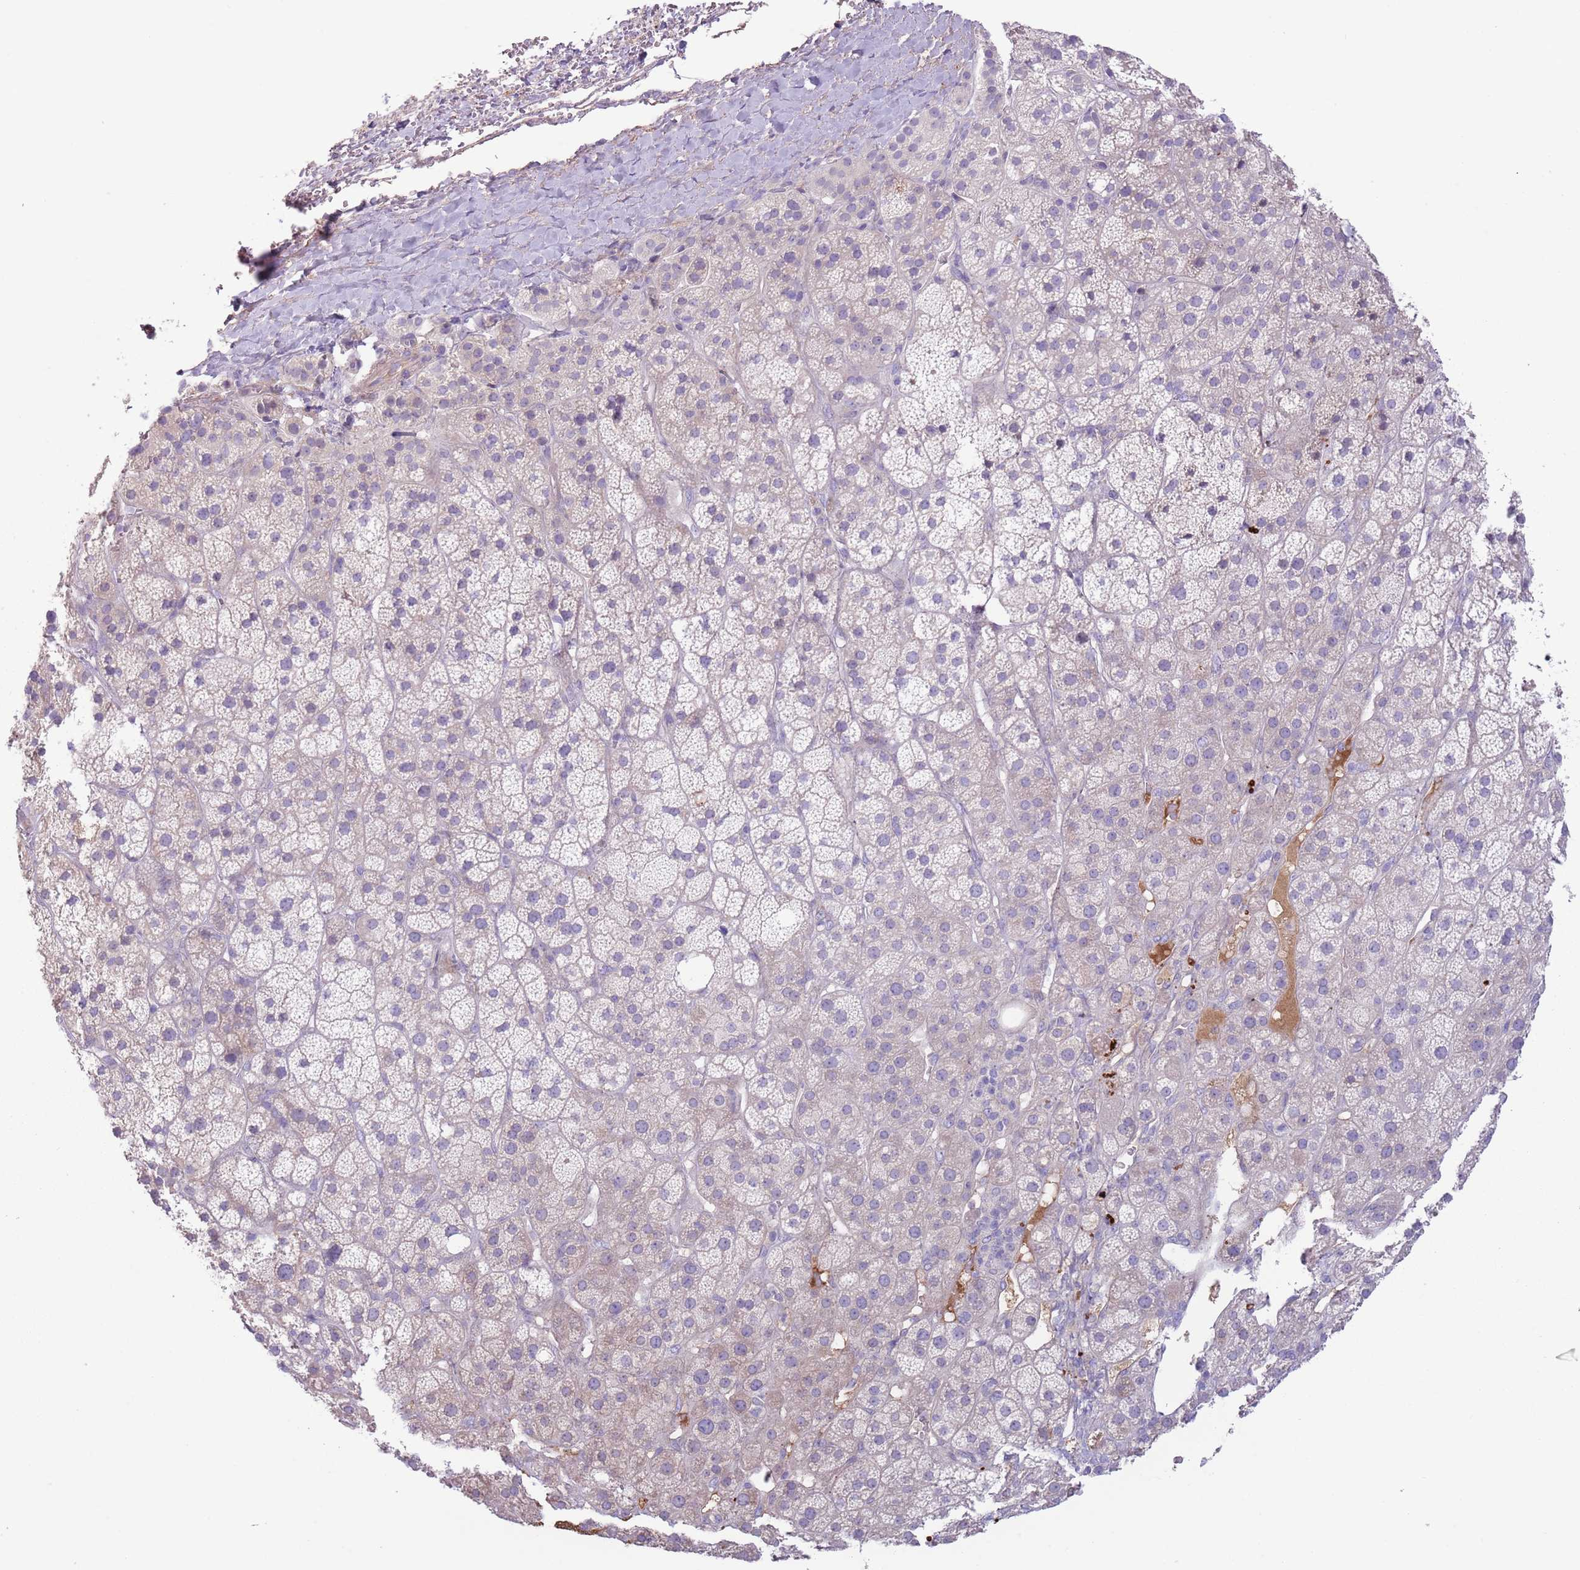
{"staining": {"intensity": "negative", "quantity": "none", "location": "none"}, "tissue": "adrenal gland", "cell_type": "Glandular cells", "image_type": "normal", "snomed": [{"axis": "morphology", "description": "Normal tissue, NOS"}, {"axis": "topography", "description": "Adrenal gland"}], "caption": "Immunohistochemistry (IHC) micrograph of unremarkable adrenal gland stained for a protein (brown), which displays no expression in glandular cells. The staining was performed using DAB (3,3'-diaminobenzidine) to visualize the protein expression in brown, while the nuclei were stained in blue with hematoxylin (Magnification: 20x).", "gene": "CFH", "patient": {"sex": "female", "age": 70}}